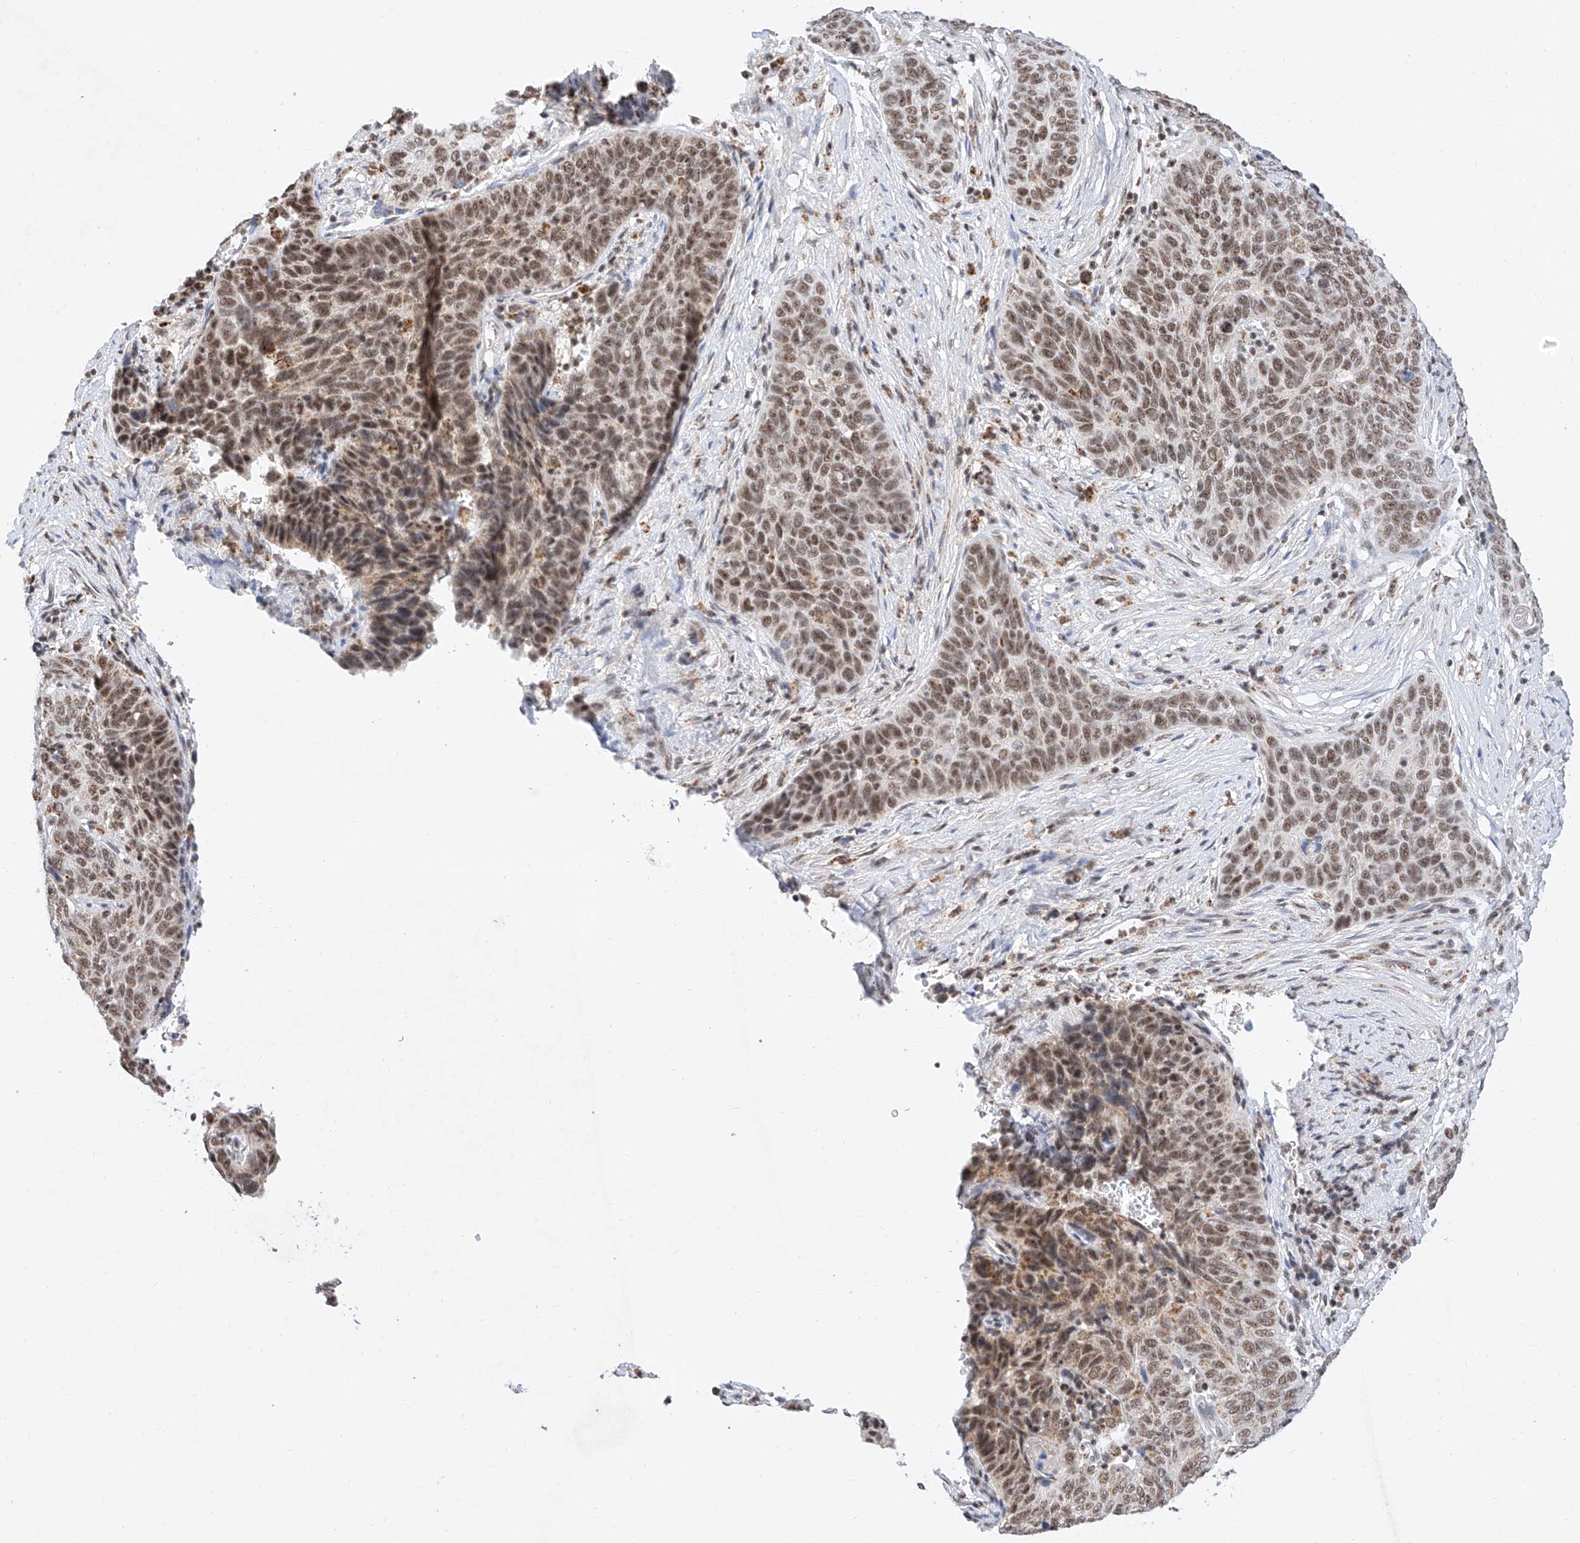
{"staining": {"intensity": "moderate", "quantity": ">75%", "location": "nuclear"}, "tissue": "cervical cancer", "cell_type": "Tumor cells", "image_type": "cancer", "snomed": [{"axis": "morphology", "description": "Squamous cell carcinoma, NOS"}, {"axis": "topography", "description": "Cervix"}], "caption": "Cervical squamous cell carcinoma stained with immunohistochemistry (IHC) exhibits moderate nuclear positivity in about >75% of tumor cells.", "gene": "NRF1", "patient": {"sex": "female", "age": 60}}